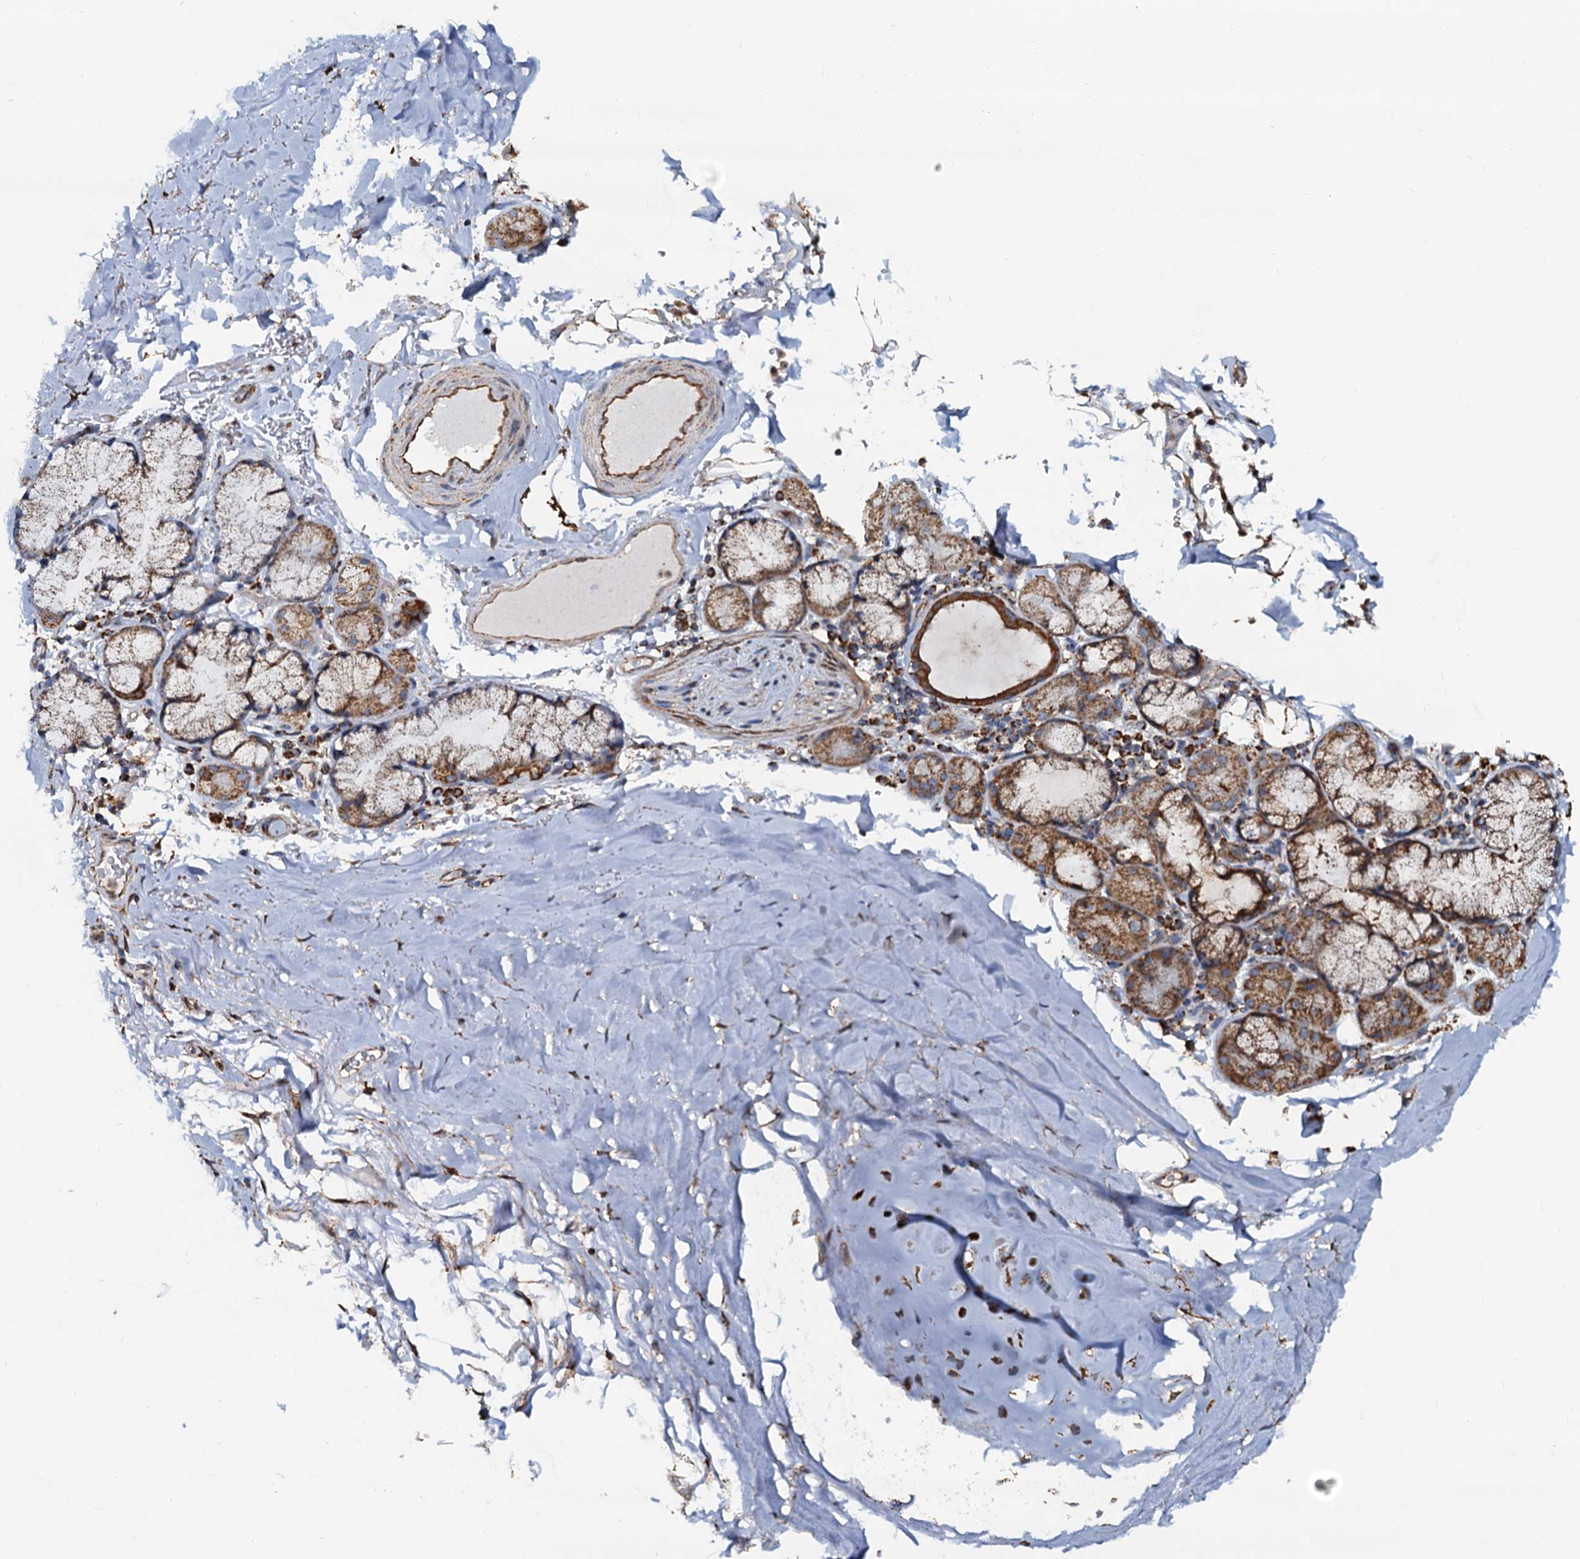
{"staining": {"intensity": "moderate", "quantity": ">75%", "location": "cytoplasmic/membranous"}, "tissue": "adipose tissue", "cell_type": "Adipocytes", "image_type": "normal", "snomed": [{"axis": "morphology", "description": "Normal tissue, NOS"}, {"axis": "topography", "description": "Lymph node"}, {"axis": "topography", "description": "Bronchus"}], "caption": "IHC image of benign adipose tissue: human adipose tissue stained using IHC displays medium levels of moderate protein expression localized specifically in the cytoplasmic/membranous of adipocytes, appearing as a cytoplasmic/membranous brown color.", "gene": "AAGAB", "patient": {"sex": "male", "age": 63}}